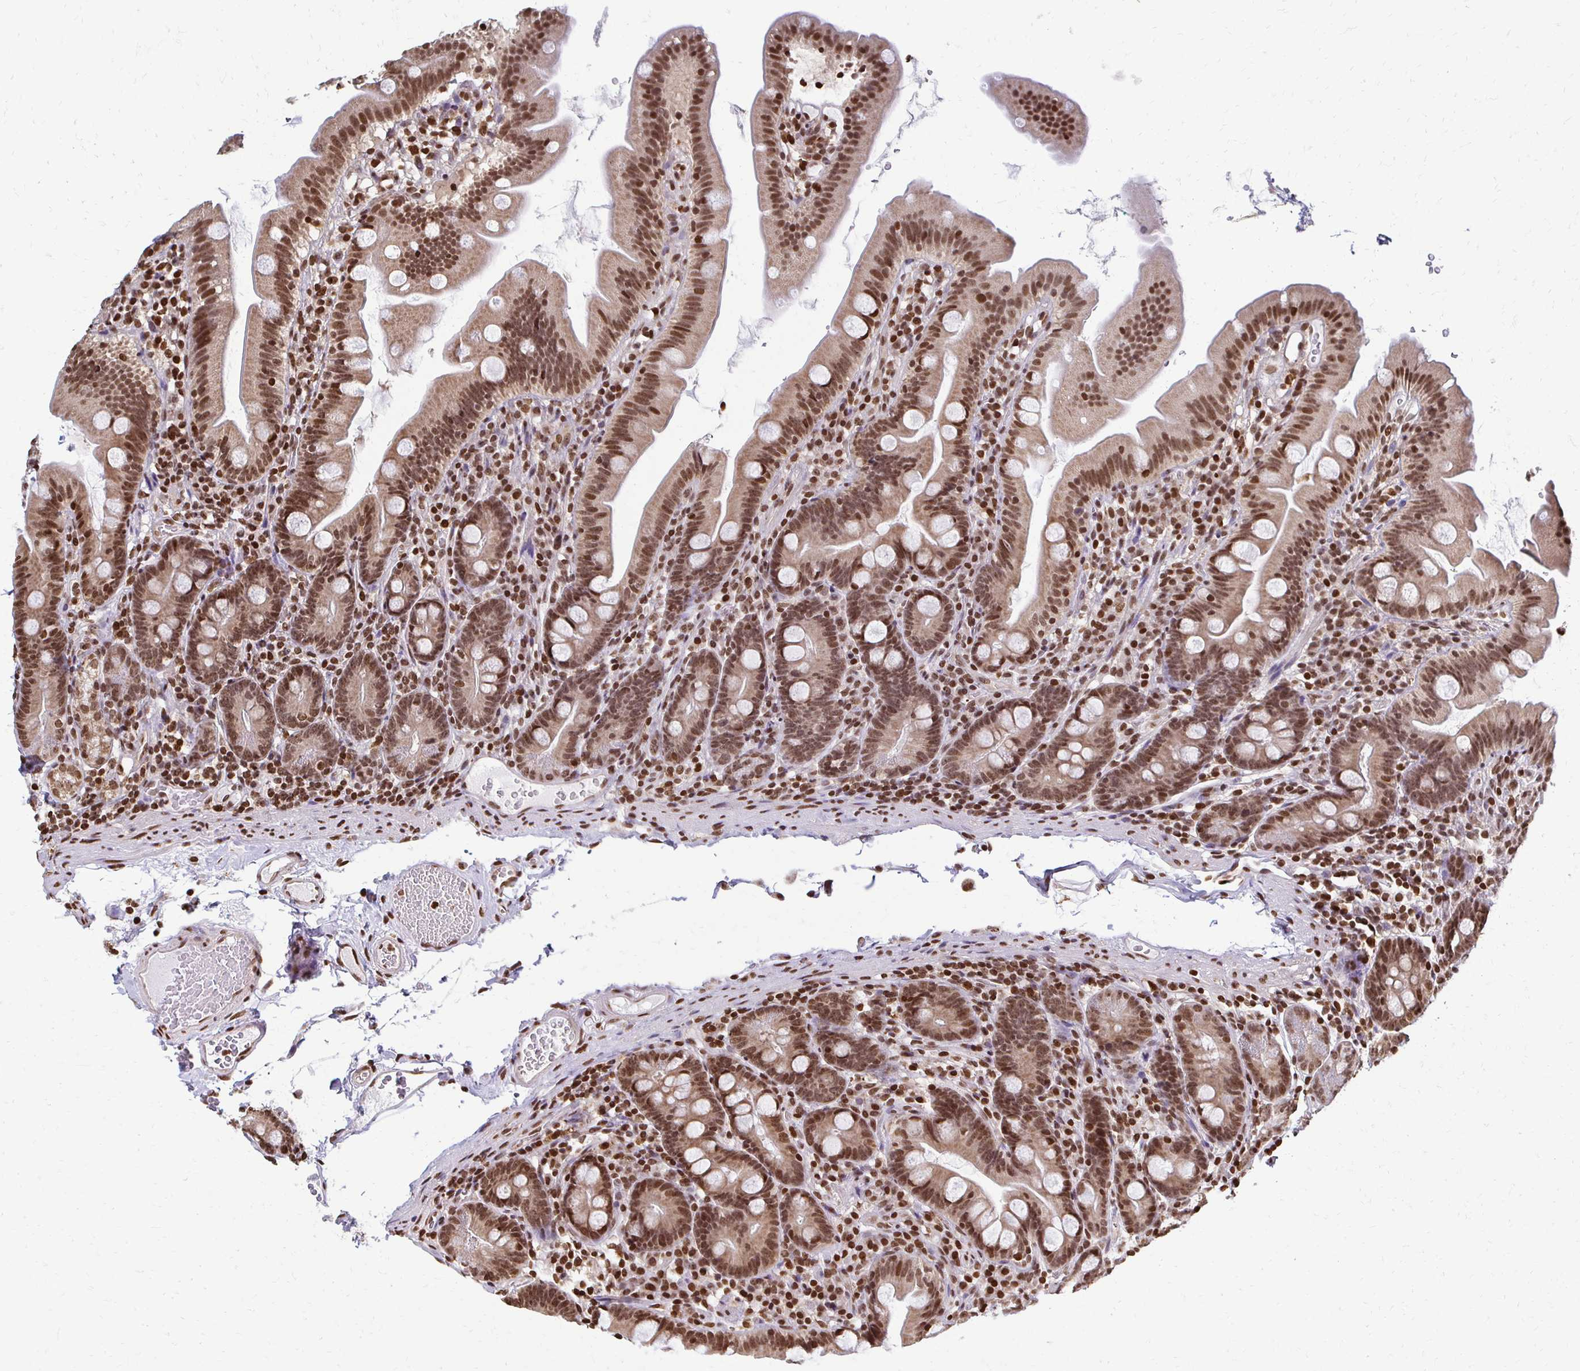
{"staining": {"intensity": "moderate", "quantity": ">75%", "location": "nuclear"}, "tissue": "duodenum", "cell_type": "Glandular cells", "image_type": "normal", "snomed": [{"axis": "morphology", "description": "Normal tissue, NOS"}, {"axis": "topography", "description": "Duodenum"}], "caption": "Duodenum was stained to show a protein in brown. There is medium levels of moderate nuclear positivity in about >75% of glandular cells. (brown staining indicates protein expression, while blue staining denotes nuclei).", "gene": "HOXA9", "patient": {"sex": "female", "age": 67}}